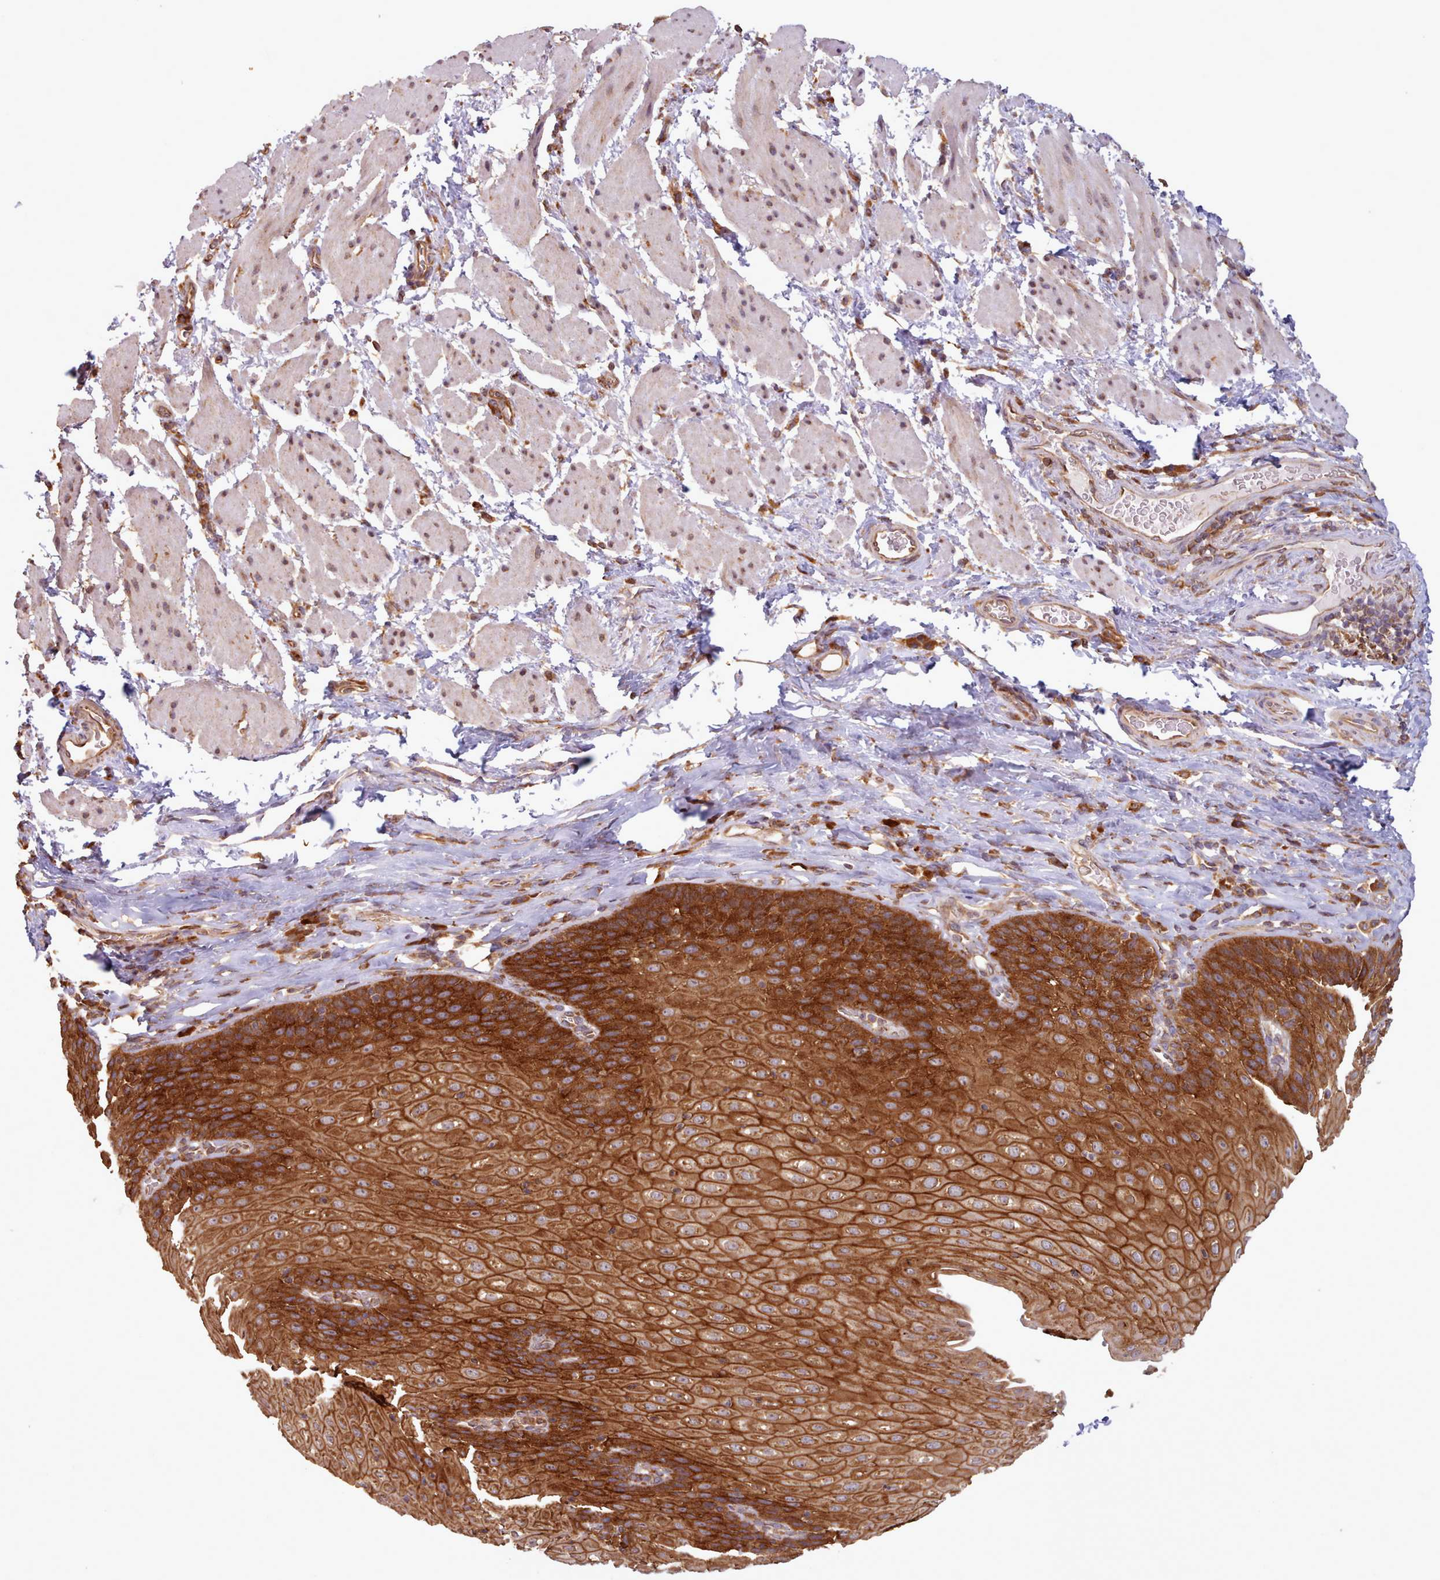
{"staining": {"intensity": "strong", "quantity": ">75%", "location": "cytoplasmic/membranous,nuclear"}, "tissue": "esophagus", "cell_type": "Squamous epithelial cells", "image_type": "normal", "snomed": [{"axis": "morphology", "description": "Normal tissue, NOS"}, {"axis": "topography", "description": "Esophagus"}], "caption": "Immunohistochemical staining of normal esophagus shows strong cytoplasmic/membranous,nuclear protein positivity in about >75% of squamous epithelial cells.", "gene": "CRYBG1", "patient": {"sex": "female", "age": 61}}